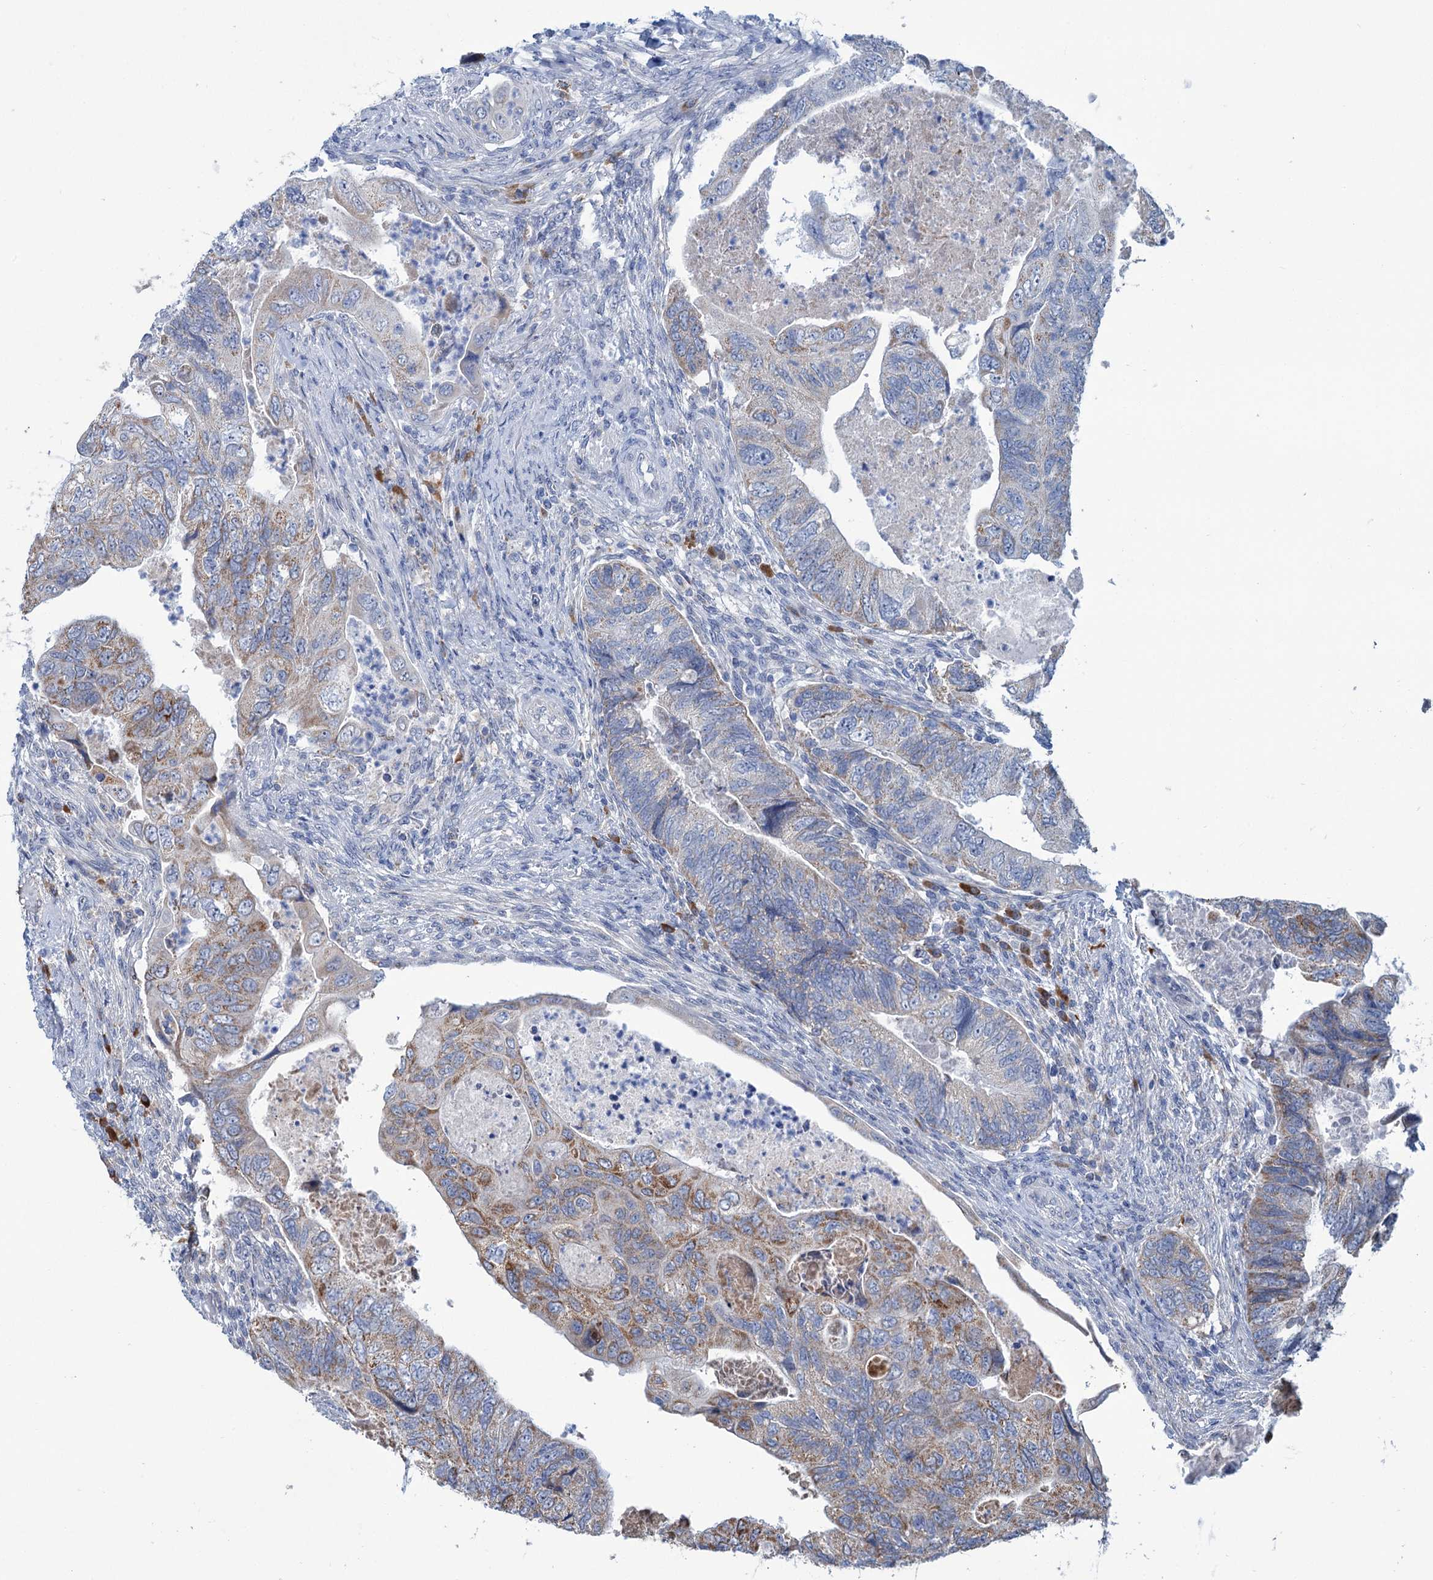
{"staining": {"intensity": "moderate", "quantity": "25%-75%", "location": "cytoplasmic/membranous"}, "tissue": "colorectal cancer", "cell_type": "Tumor cells", "image_type": "cancer", "snomed": [{"axis": "morphology", "description": "Adenocarcinoma, NOS"}, {"axis": "topography", "description": "Rectum"}], "caption": "Immunohistochemistry (IHC) micrograph of adenocarcinoma (colorectal) stained for a protein (brown), which exhibits medium levels of moderate cytoplasmic/membranous expression in about 25%-75% of tumor cells.", "gene": "LPIN1", "patient": {"sex": "male", "age": 63}}